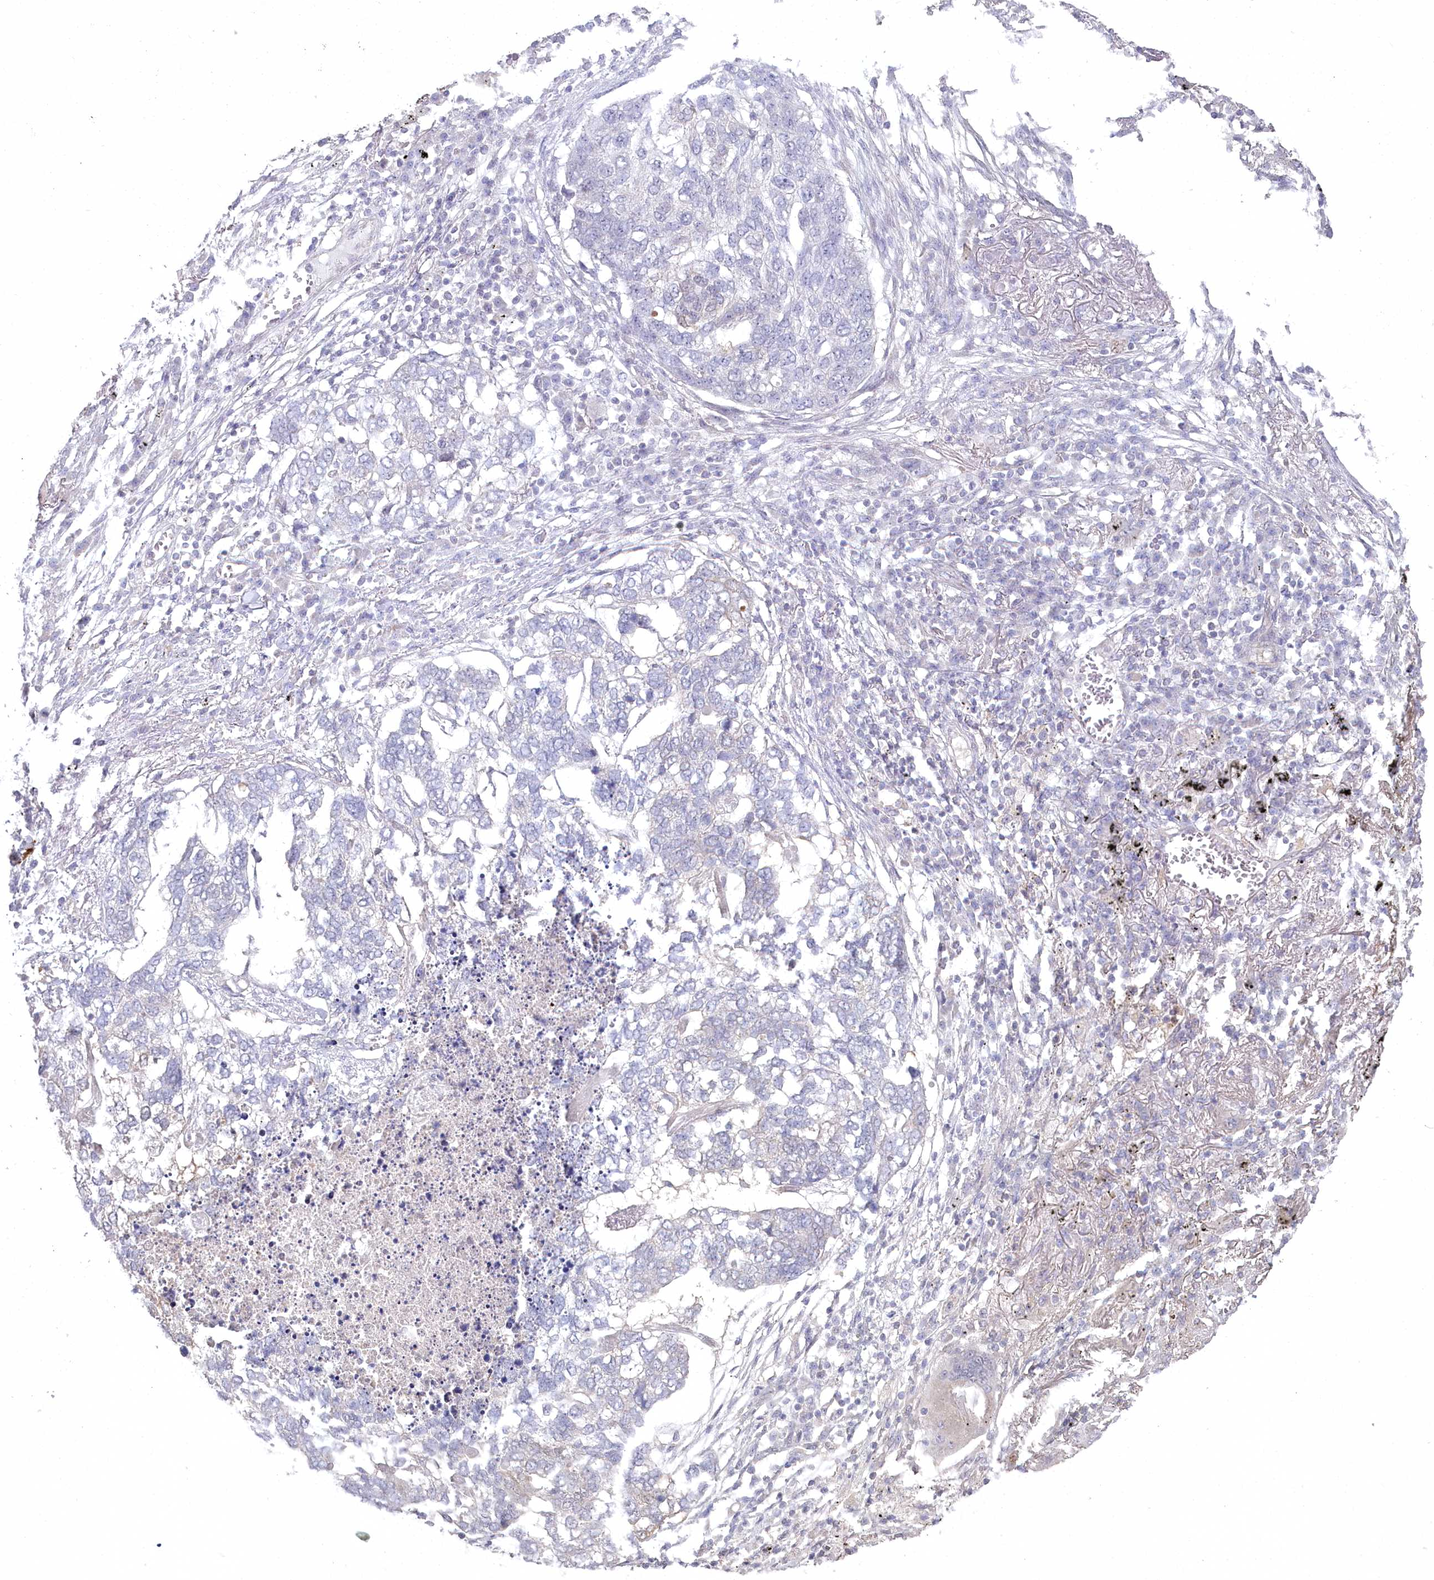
{"staining": {"intensity": "negative", "quantity": "none", "location": "none"}, "tissue": "lung cancer", "cell_type": "Tumor cells", "image_type": "cancer", "snomed": [{"axis": "morphology", "description": "Squamous cell carcinoma, NOS"}, {"axis": "topography", "description": "Lung"}], "caption": "Immunohistochemistry image of neoplastic tissue: human lung squamous cell carcinoma stained with DAB (3,3'-diaminobenzidine) demonstrates no significant protein positivity in tumor cells.", "gene": "AAMDC", "patient": {"sex": "female", "age": 63}}